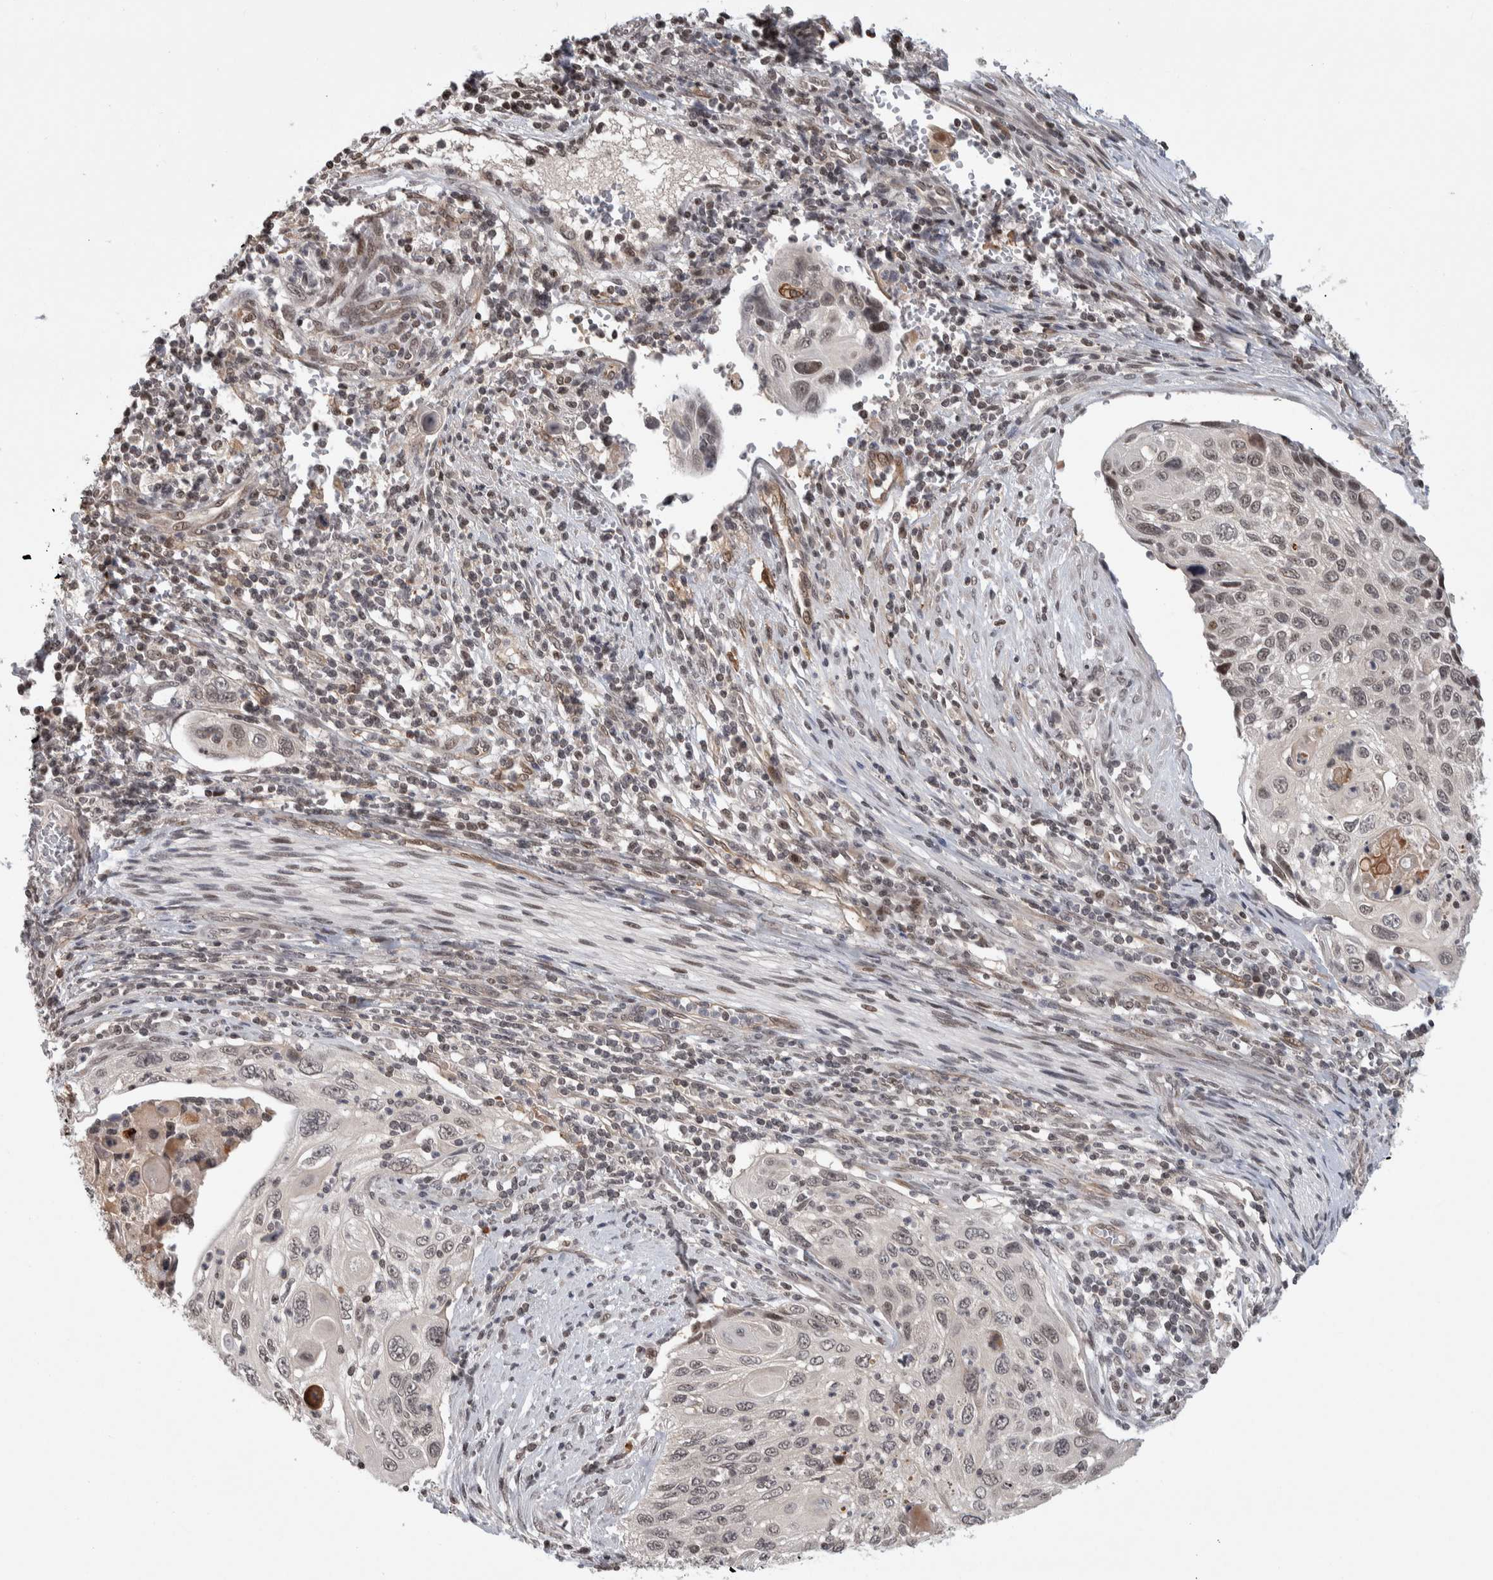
{"staining": {"intensity": "weak", "quantity": ">75%", "location": "nuclear"}, "tissue": "cervical cancer", "cell_type": "Tumor cells", "image_type": "cancer", "snomed": [{"axis": "morphology", "description": "Squamous cell carcinoma, NOS"}, {"axis": "topography", "description": "Cervix"}], "caption": "Immunohistochemical staining of cervical cancer (squamous cell carcinoma) reveals weak nuclear protein positivity in approximately >75% of tumor cells. Ihc stains the protein of interest in brown and the nuclei are stained blue.", "gene": "ZSCAN21", "patient": {"sex": "female", "age": 70}}